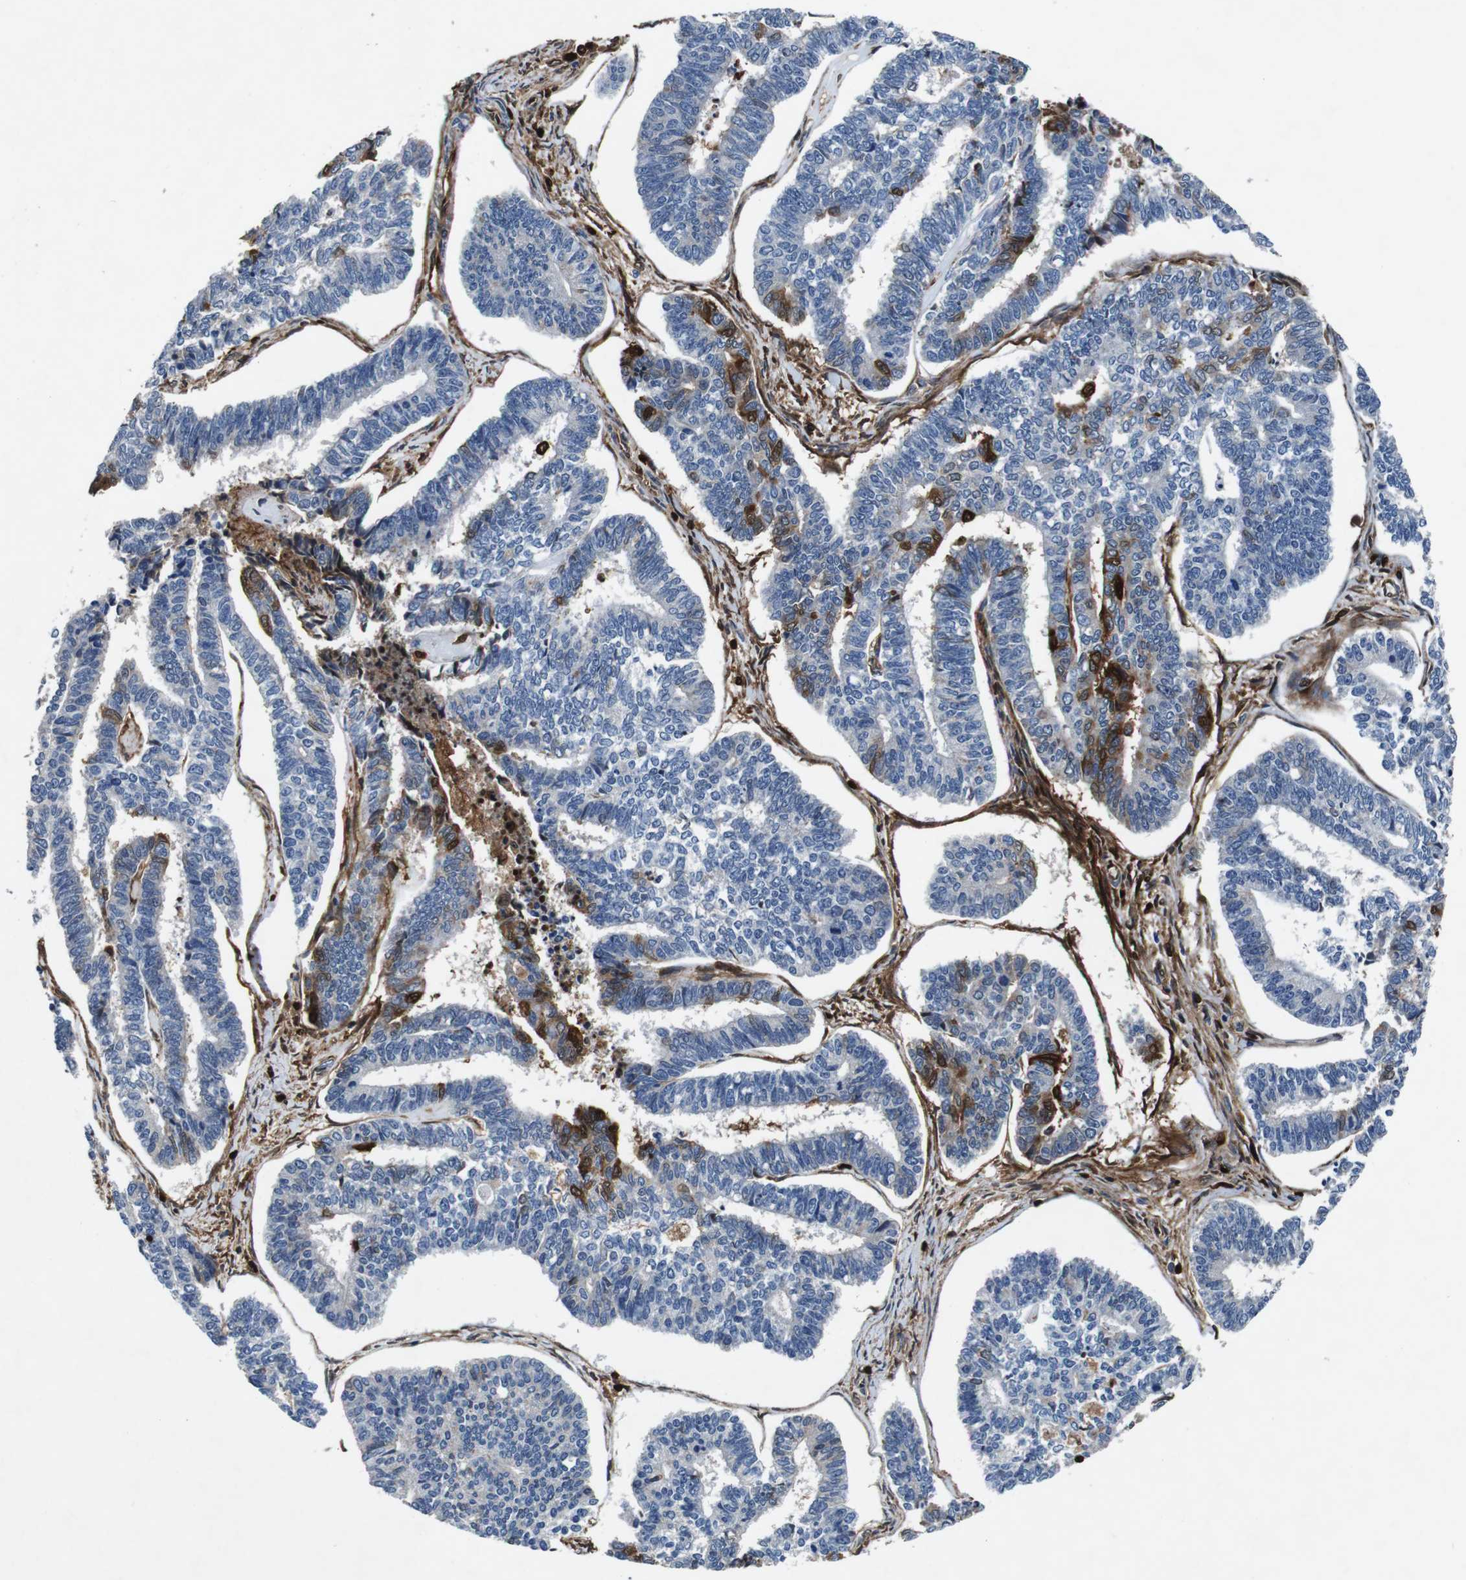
{"staining": {"intensity": "strong", "quantity": "<25%", "location": "cytoplasmic/membranous,nuclear"}, "tissue": "endometrial cancer", "cell_type": "Tumor cells", "image_type": "cancer", "snomed": [{"axis": "morphology", "description": "Adenocarcinoma, NOS"}, {"axis": "topography", "description": "Endometrium"}], "caption": "IHC (DAB) staining of adenocarcinoma (endometrial) shows strong cytoplasmic/membranous and nuclear protein positivity in about <25% of tumor cells.", "gene": "ANXA1", "patient": {"sex": "female", "age": 70}}